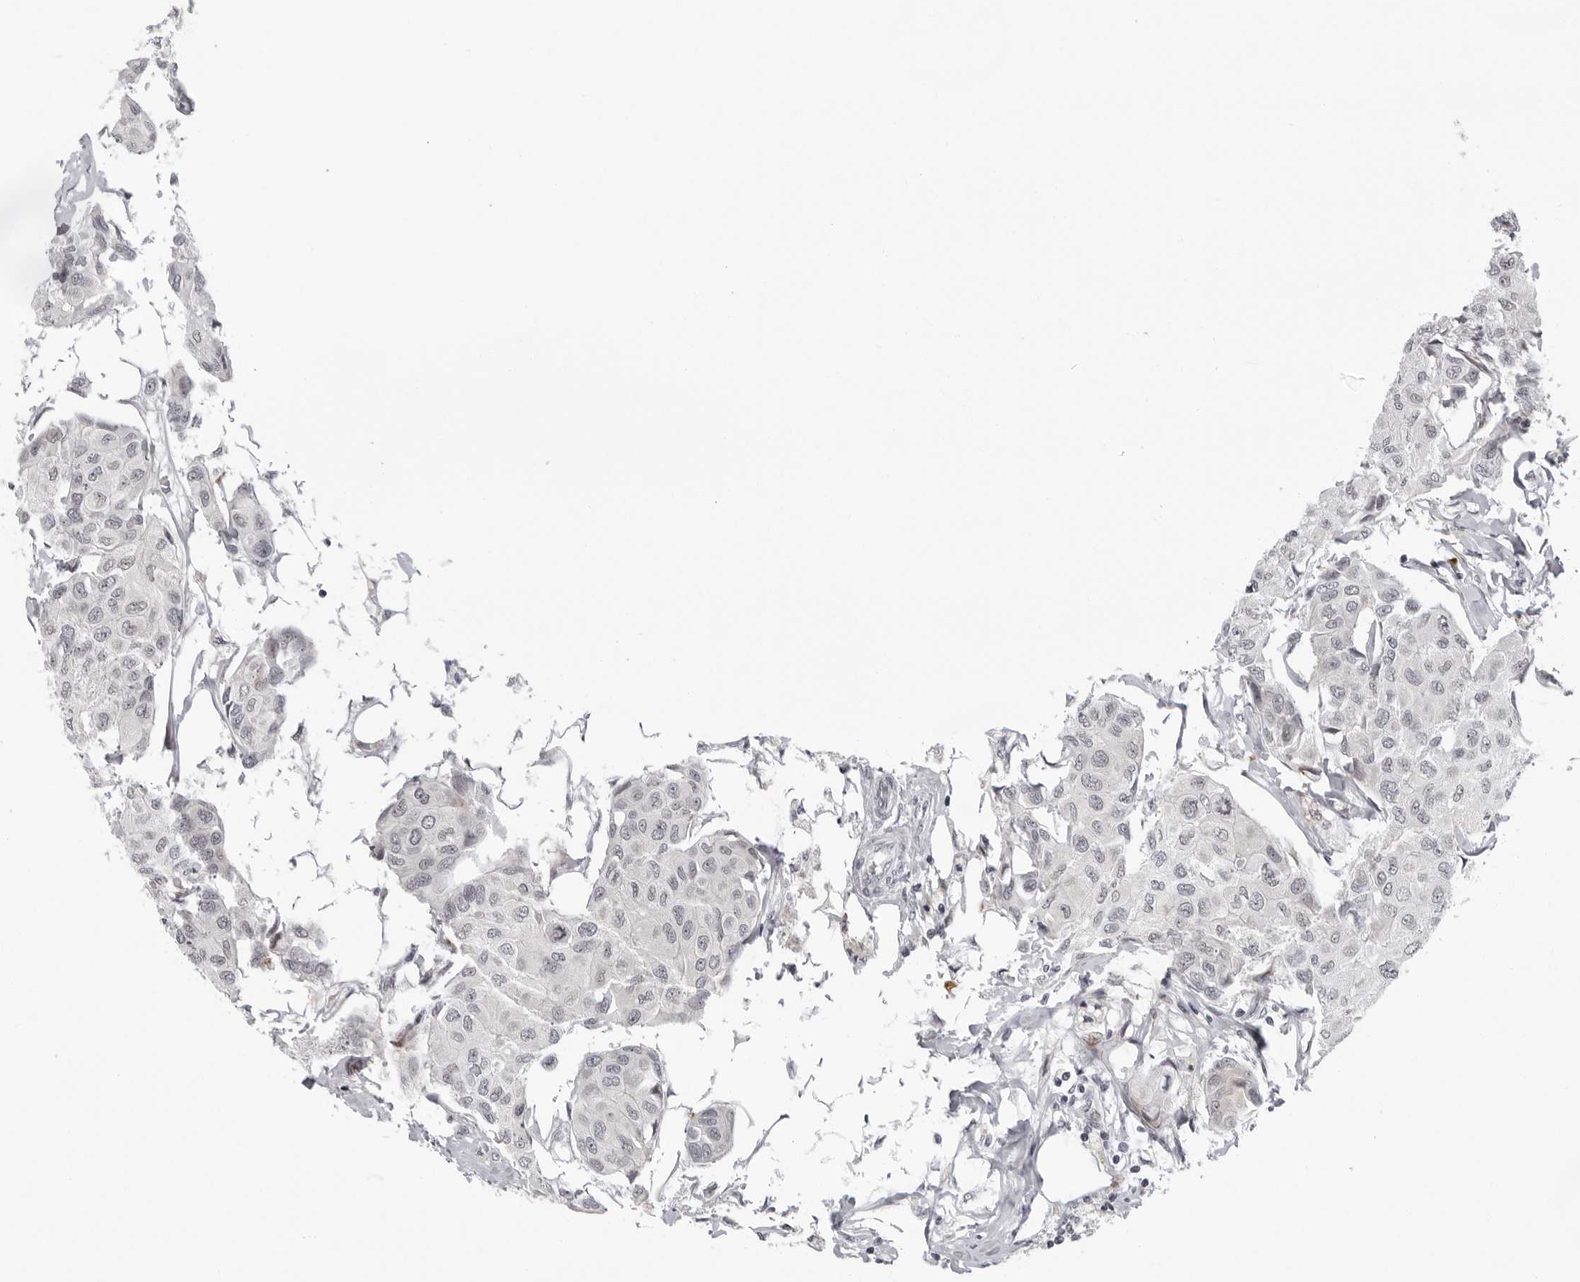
{"staining": {"intensity": "weak", "quantity": "<25%", "location": "nuclear"}, "tissue": "breast cancer", "cell_type": "Tumor cells", "image_type": "cancer", "snomed": [{"axis": "morphology", "description": "Duct carcinoma"}, {"axis": "topography", "description": "Breast"}], "caption": "Immunohistochemistry photomicrograph of breast cancer (intraductal carcinoma) stained for a protein (brown), which demonstrates no staining in tumor cells.", "gene": "PIP4K2C", "patient": {"sex": "female", "age": 80}}